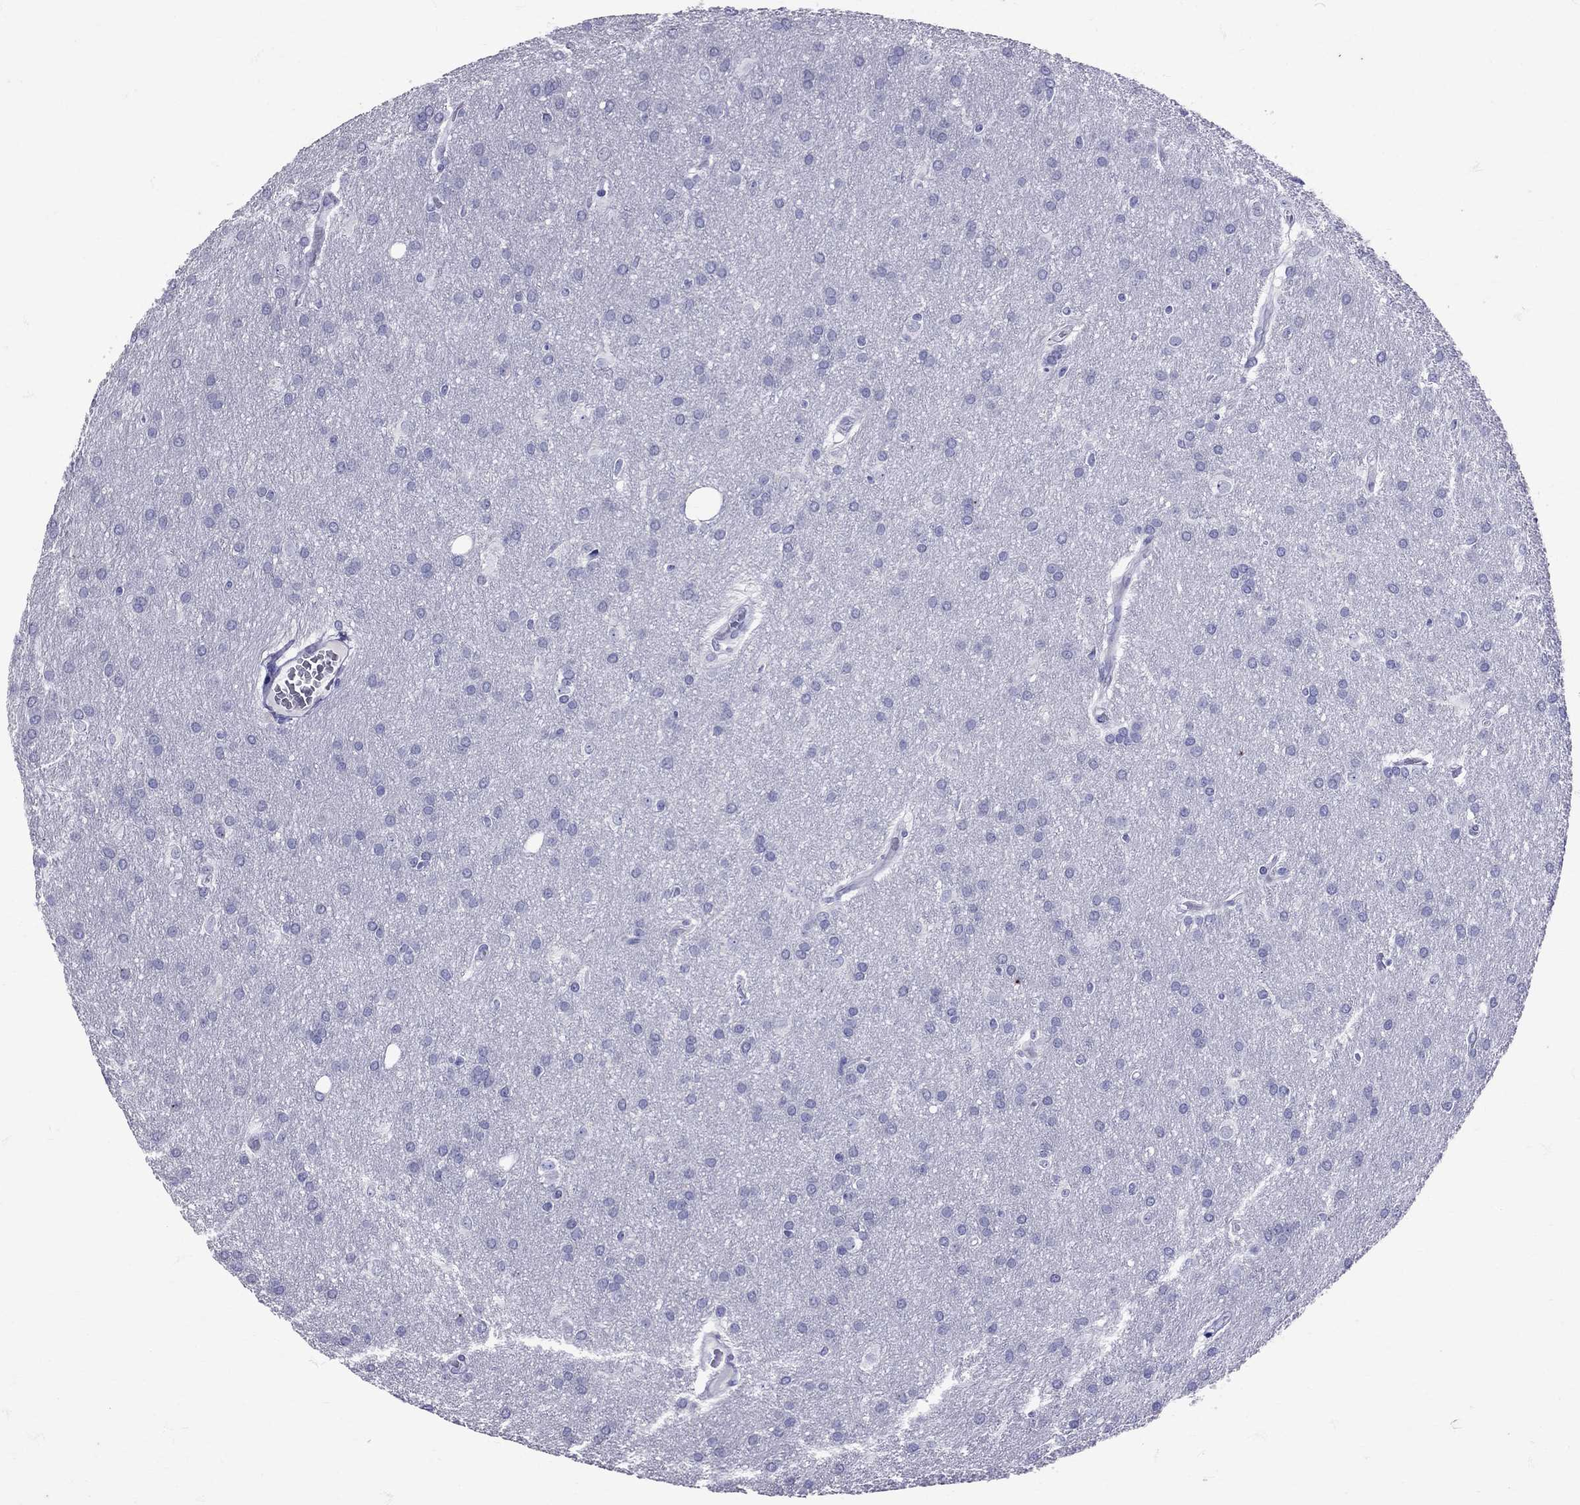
{"staining": {"intensity": "negative", "quantity": "none", "location": "none"}, "tissue": "glioma", "cell_type": "Tumor cells", "image_type": "cancer", "snomed": [{"axis": "morphology", "description": "Glioma, malignant, Low grade"}, {"axis": "topography", "description": "Brain"}], "caption": "IHC of glioma reveals no expression in tumor cells.", "gene": "AVP", "patient": {"sex": "female", "age": 32}}